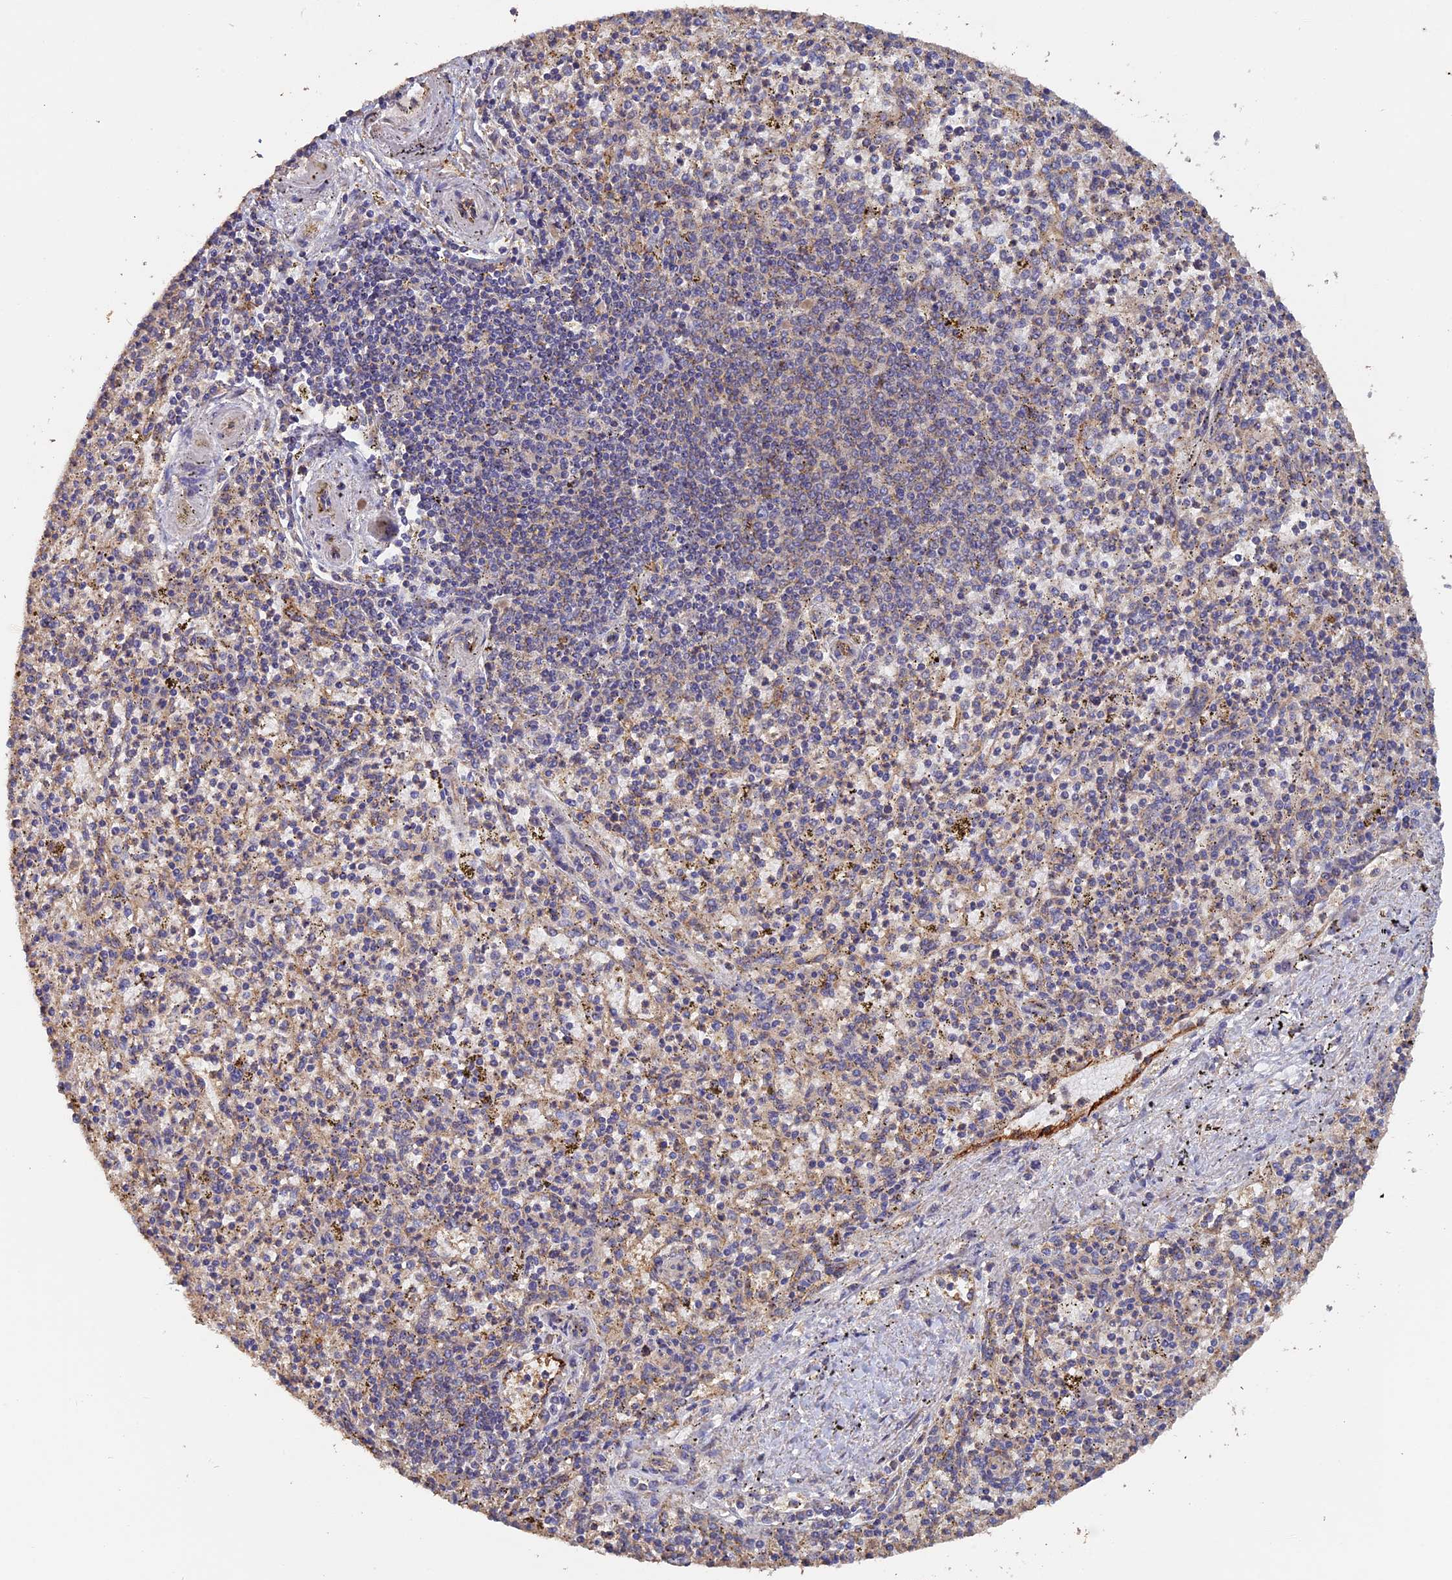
{"staining": {"intensity": "negative", "quantity": "none", "location": "none"}, "tissue": "spleen", "cell_type": "Cells in red pulp", "image_type": "normal", "snomed": [{"axis": "morphology", "description": "Normal tissue, NOS"}, {"axis": "topography", "description": "Spleen"}], "caption": "This is an IHC histopathology image of unremarkable spleen. There is no expression in cells in red pulp.", "gene": "PIGQ", "patient": {"sex": "male", "age": 72}}